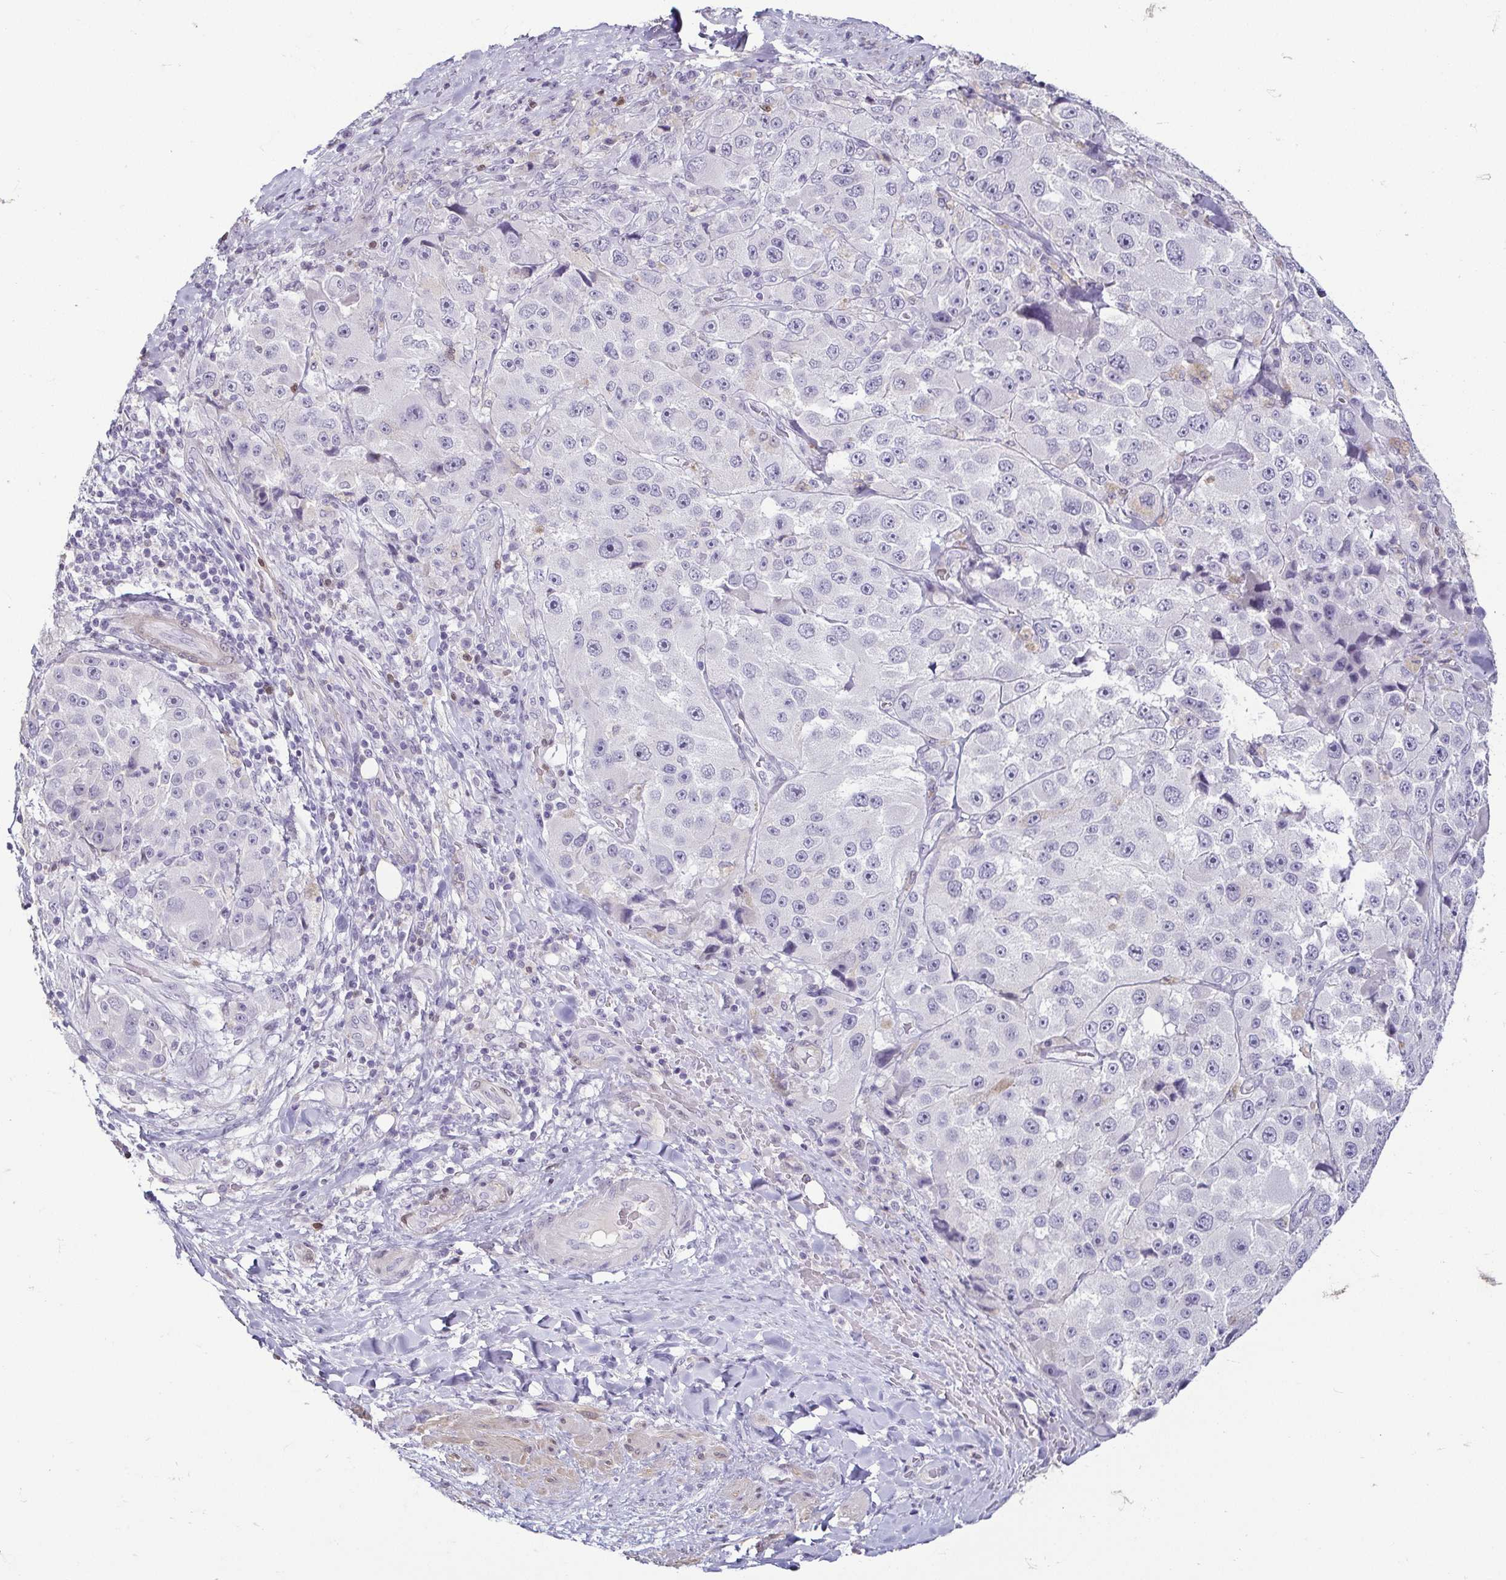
{"staining": {"intensity": "negative", "quantity": "none", "location": "none"}, "tissue": "melanoma", "cell_type": "Tumor cells", "image_type": "cancer", "snomed": [{"axis": "morphology", "description": "Malignant melanoma, Metastatic site"}, {"axis": "topography", "description": "Lymph node"}], "caption": "Tumor cells show no significant protein expression in malignant melanoma (metastatic site).", "gene": "HOPX", "patient": {"sex": "male", "age": 62}}